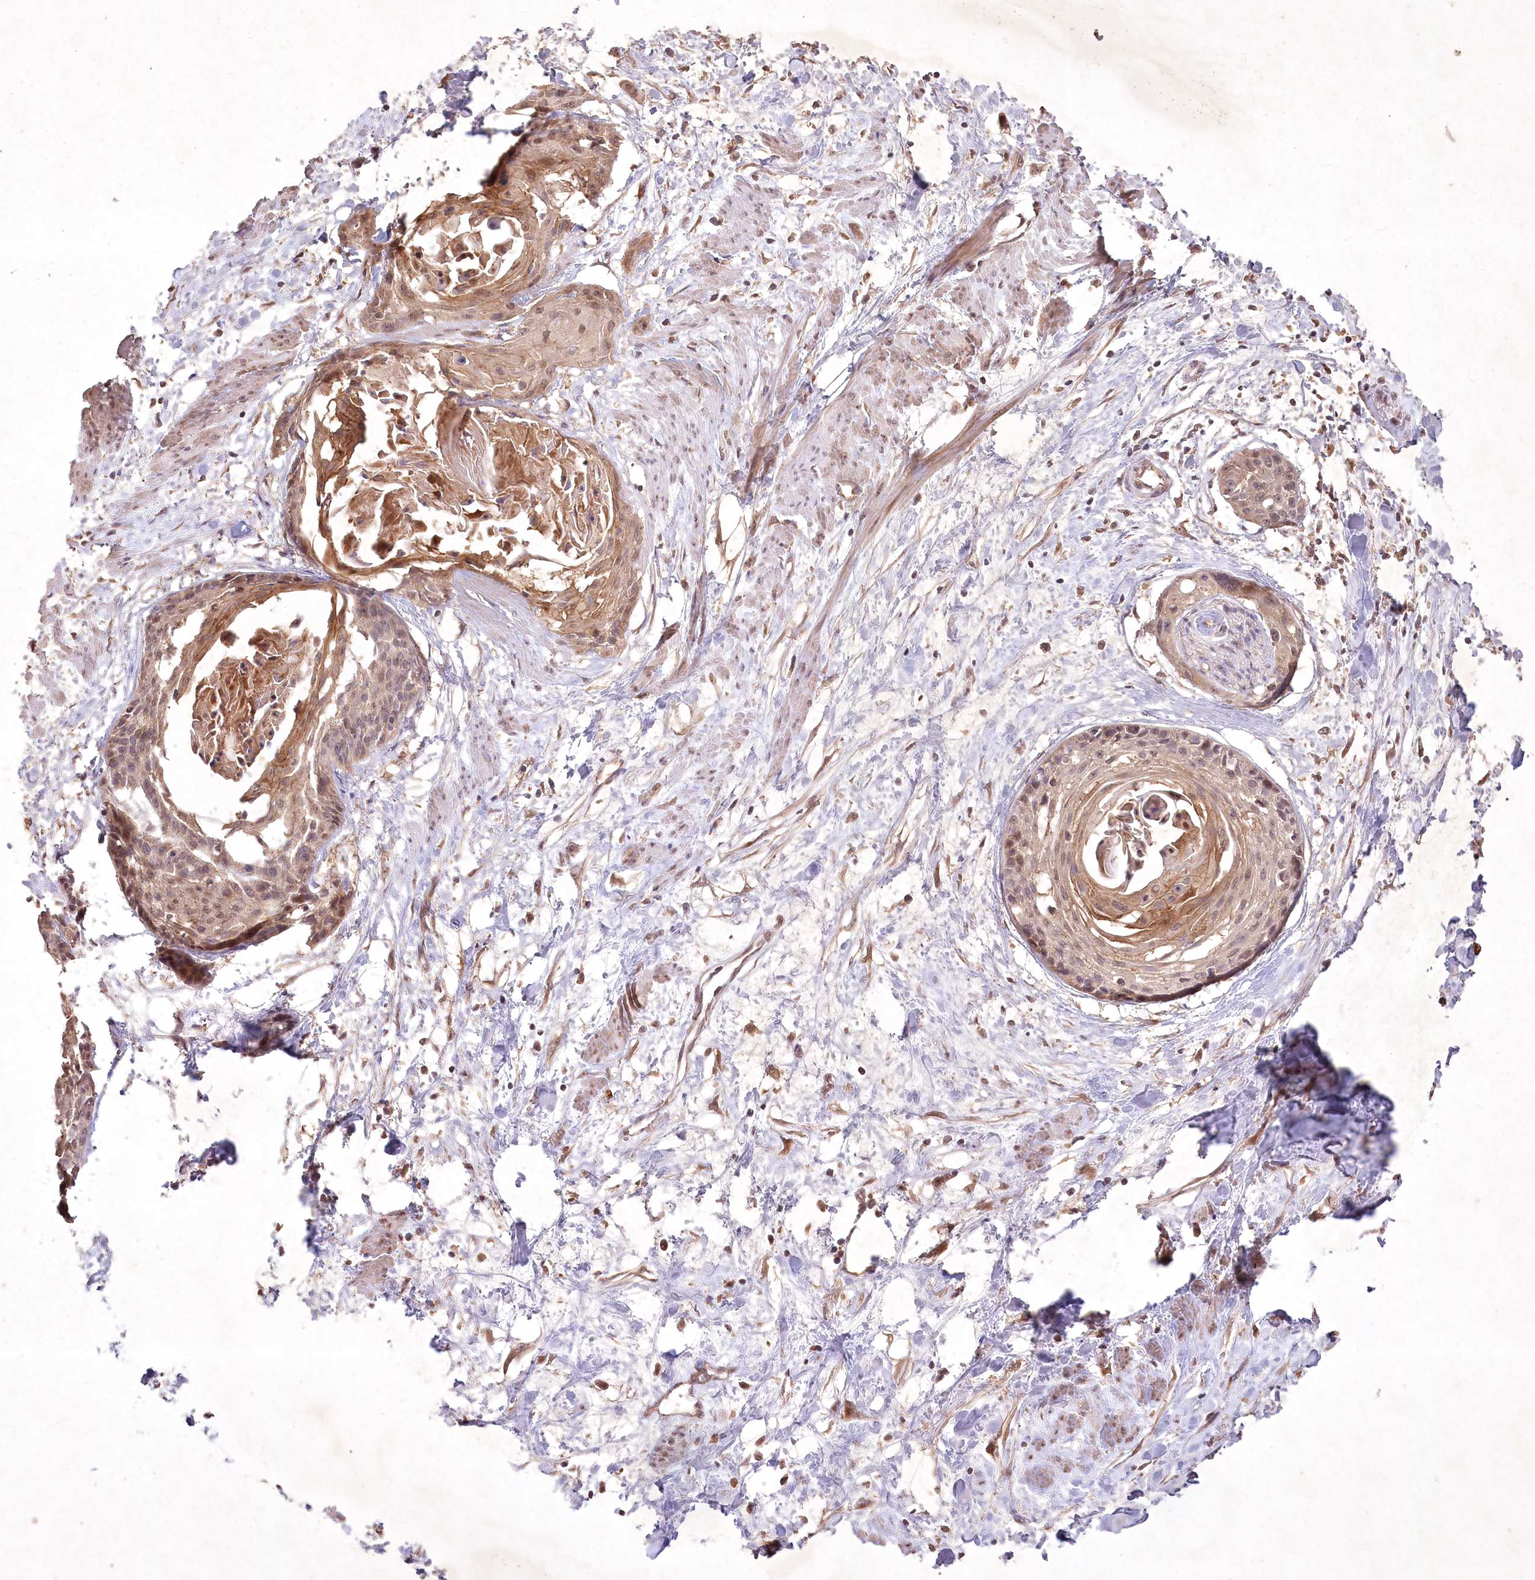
{"staining": {"intensity": "weak", "quantity": ">75%", "location": "cytoplasmic/membranous,nuclear"}, "tissue": "cervical cancer", "cell_type": "Tumor cells", "image_type": "cancer", "snomed": [{"axis": "morphology", "description": "Squamous cell carcinoma, NOS"}, {"axis": "topography", "description": "Cervix"}], "caption": "Immunohistochemical staining of human cervical cancer reveals weak cytoplasmic/membranous and nuclear protein staining in about >75% of tumor cells.", "gene": "IRAK1BP1", "patient": {"sex": "female", "age": 57}}